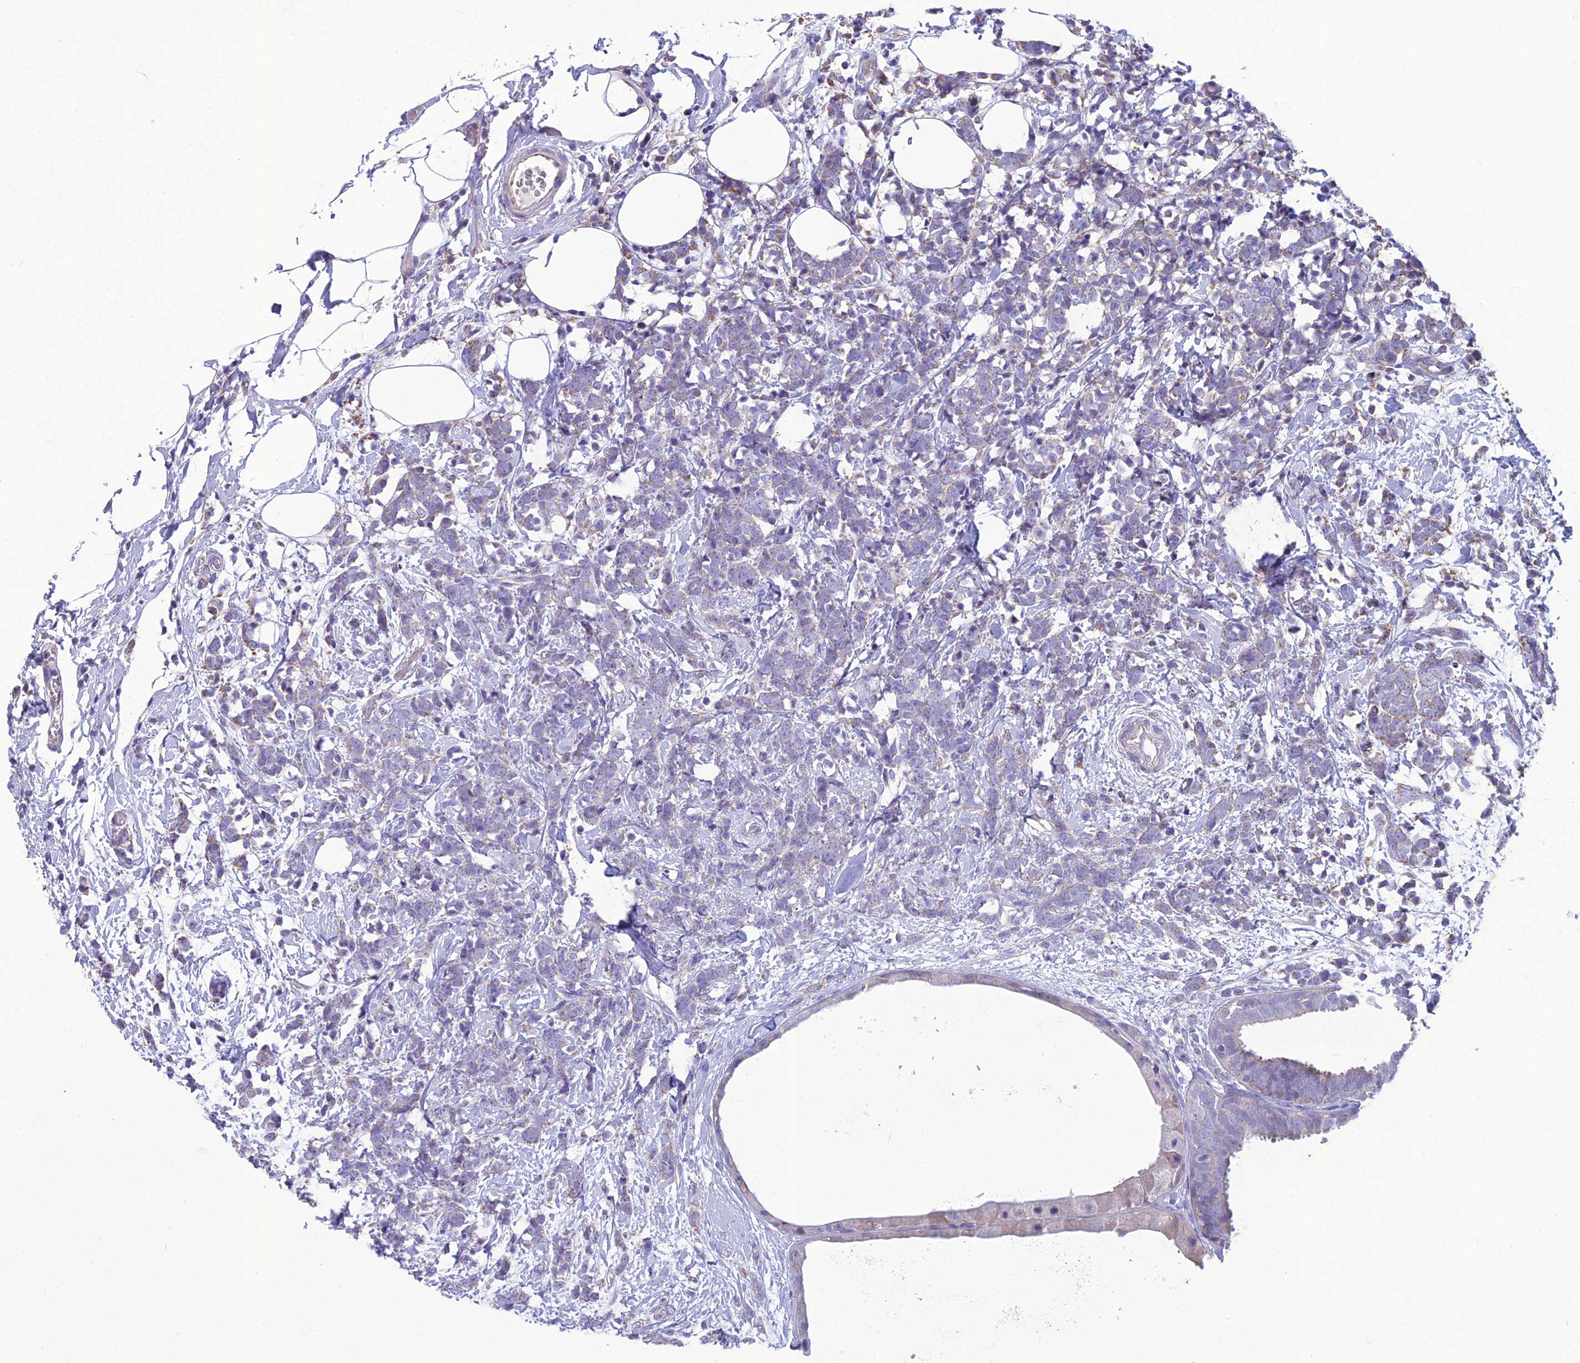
{"staining": {"intensity": "negative", "quantity": "none", "location": "none"}, "tissue": "breast cancer", "cell_type": "Tumor cells", "image_type": "cancer", "snomed": [{"axis": "morphology", "description": "Lobular carcinoma"}, {"axis": "topography", "description": "Breast"}], "caption": "Human breast cancer (lobular carcinoma) stained for a protein using IHC demonstrates no expression in tumor cells.", "gene": "BHMT2", "patient": {"sex": "female", "age": 58}}